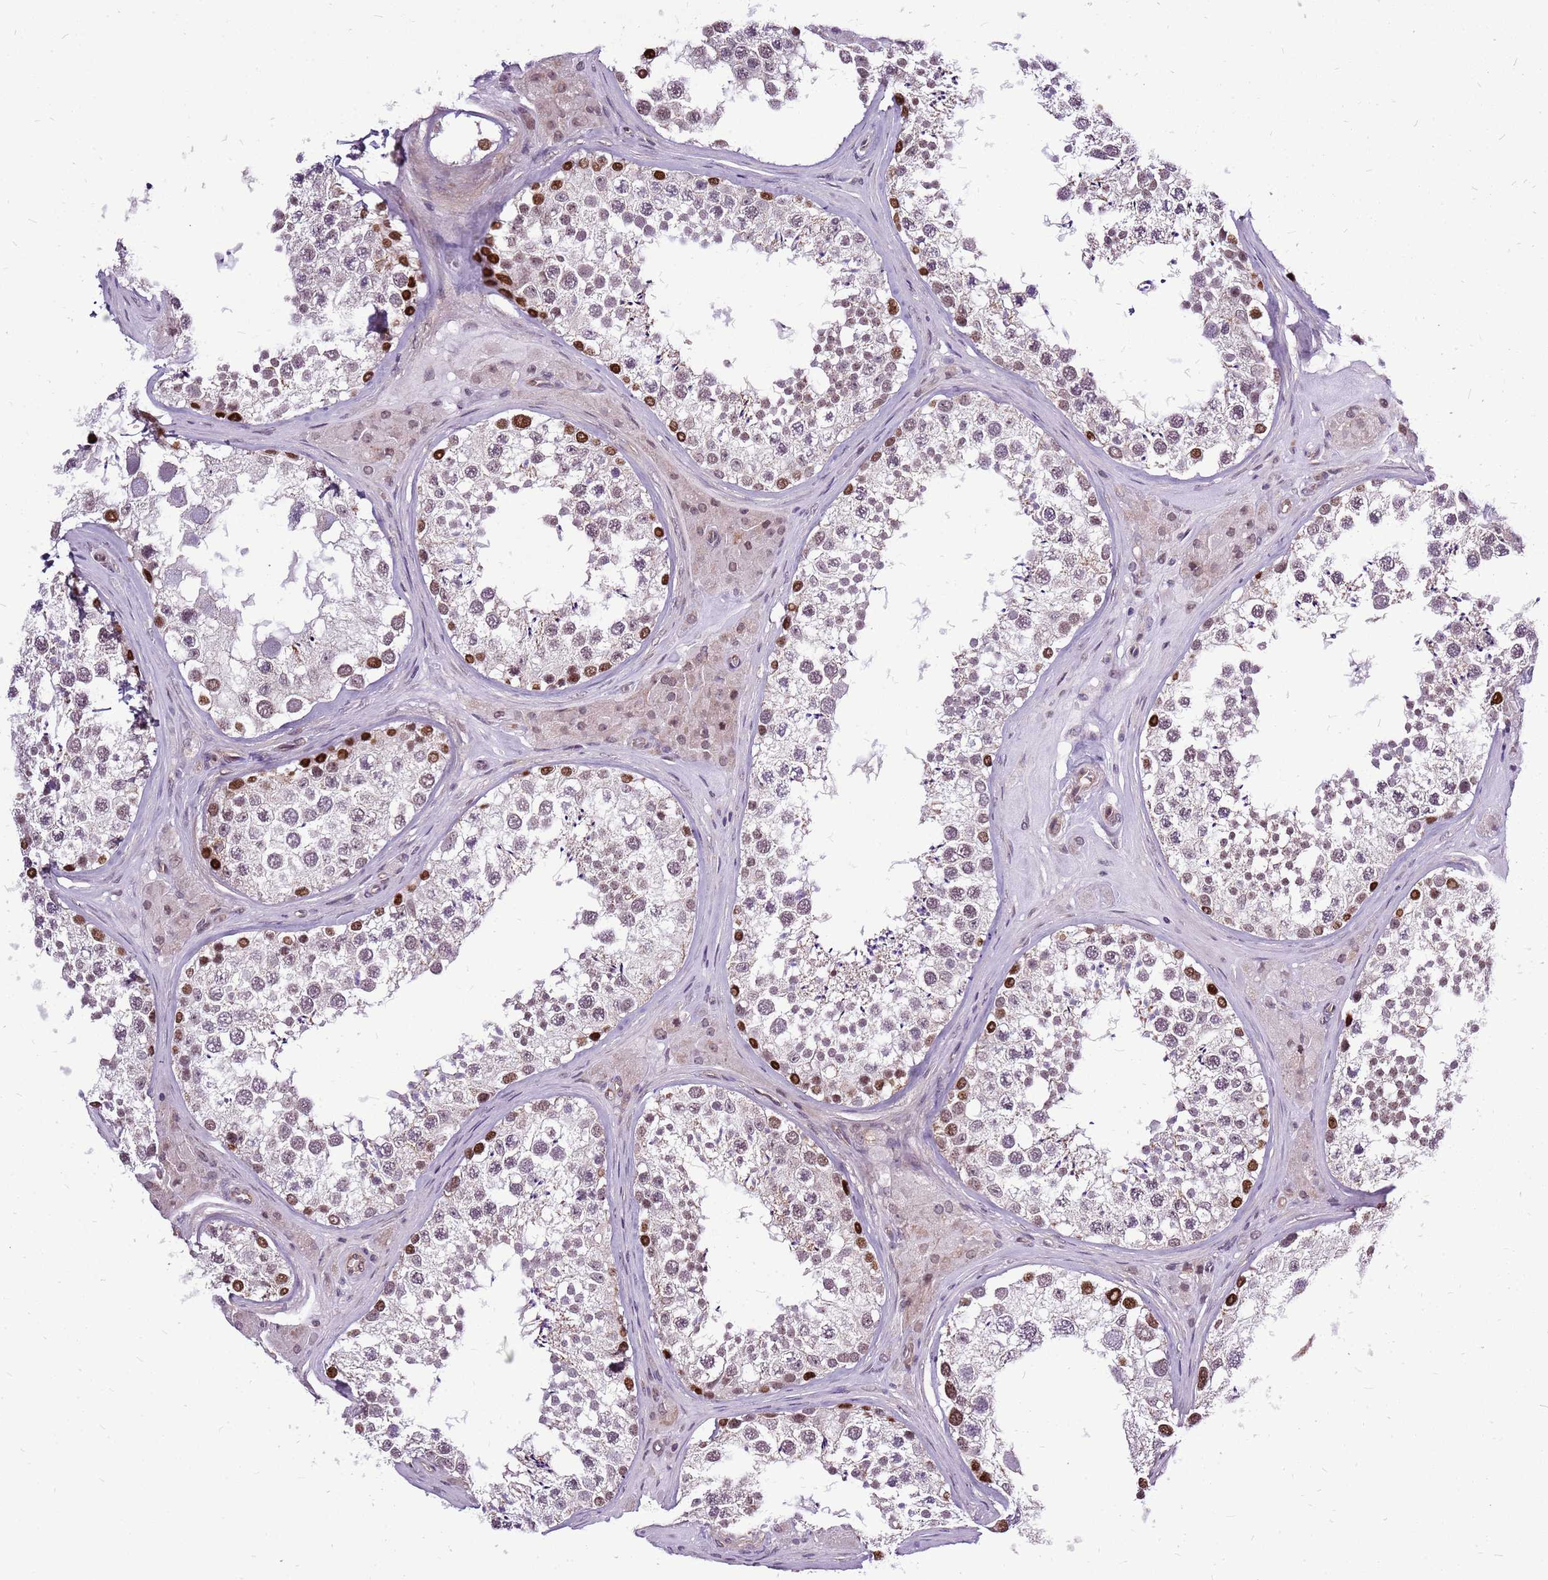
{"staining": {"intensity": "strong", "quantity": "<25%", "location": "nuclear"}, "tissue": "testis", "cell_type": "Cells in seminiferous ducts", "image_type": "normal", "snomed": [{"axis": "morphology", "description": "Normal tissue, NOS"}, {"axis": "topography", "description": "Testis"}], "caption": "Testis stained with DAB immunohistochemistry (IHC) demonstrates medium levels of strong nuclear expression in approximately <25% of cells in seminiferous ducts. (DAB (3,3'-diaminobenzidine) = brown stain, brightfield microscopy at high magnification).", "gene": "CCDC166", "patient": {"sex": "male", "age": 46}}